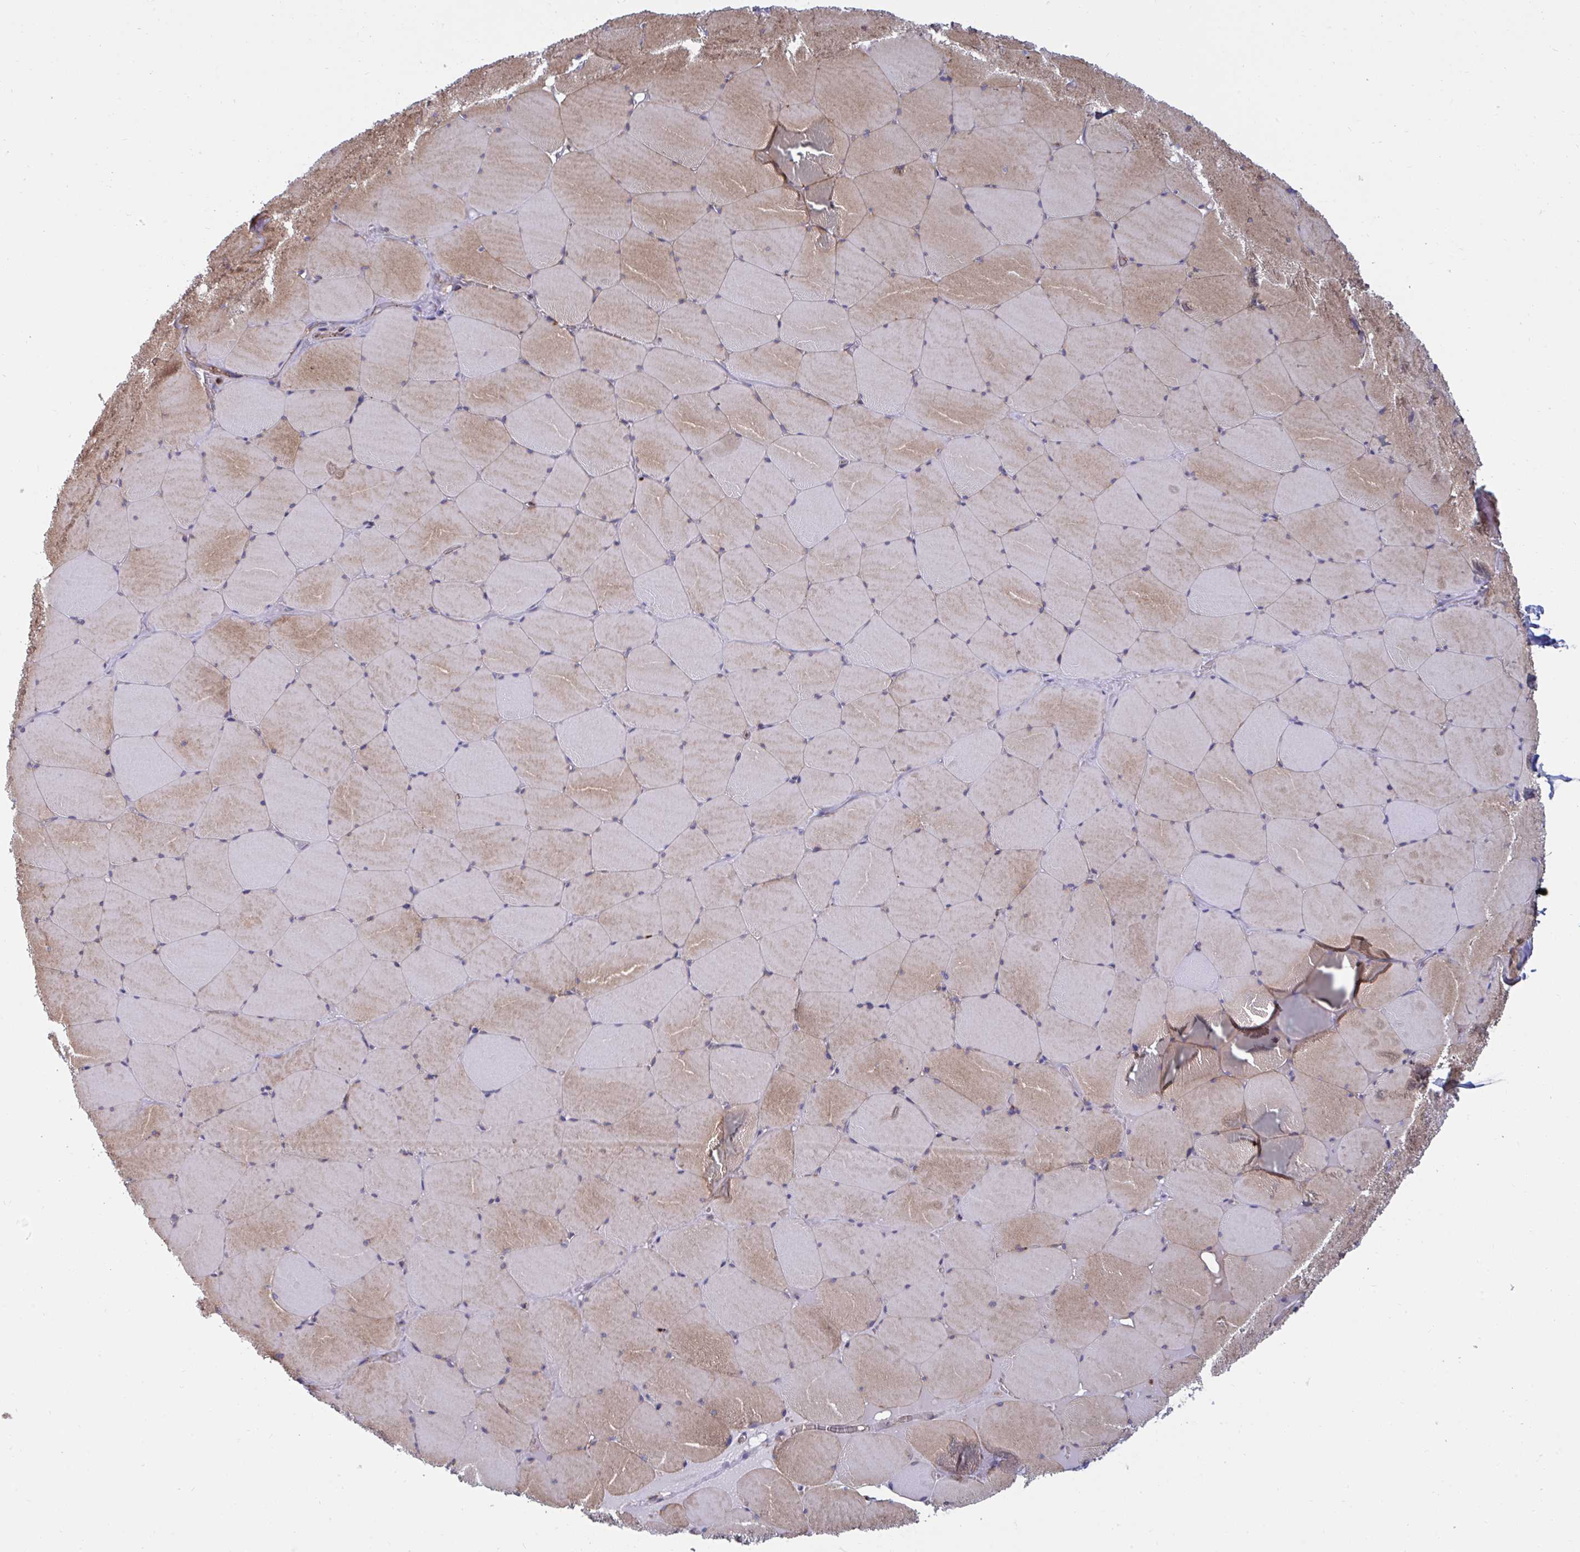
{"staining": {"intensity": "moderate", "quantity": "25%-75%", "location": "cytoplasmic/membranous"}, "tissue": "skeletal muscle", "cell_type": "Myocytes", "image_type": "normal", "snomed": [{"axis": "morphology", "description": "Normal tissue, NOS"}, {"axis": "topography", "description": "Skeletal muscle"}, {"axis": "topography", "description": "Head-Neck"}], "caption": "A high-resolution histopathology image shows IHC staining of normal skeletal muscle, which shows moderate cytoplasmic/membranous expression in about 25%-75% of myocytes. Immunohistochemistry stains the protein in brown and the nuclei are stained blue.", "gene": "SLC9A6", "patient": {"sex": "male", "age": 66}}